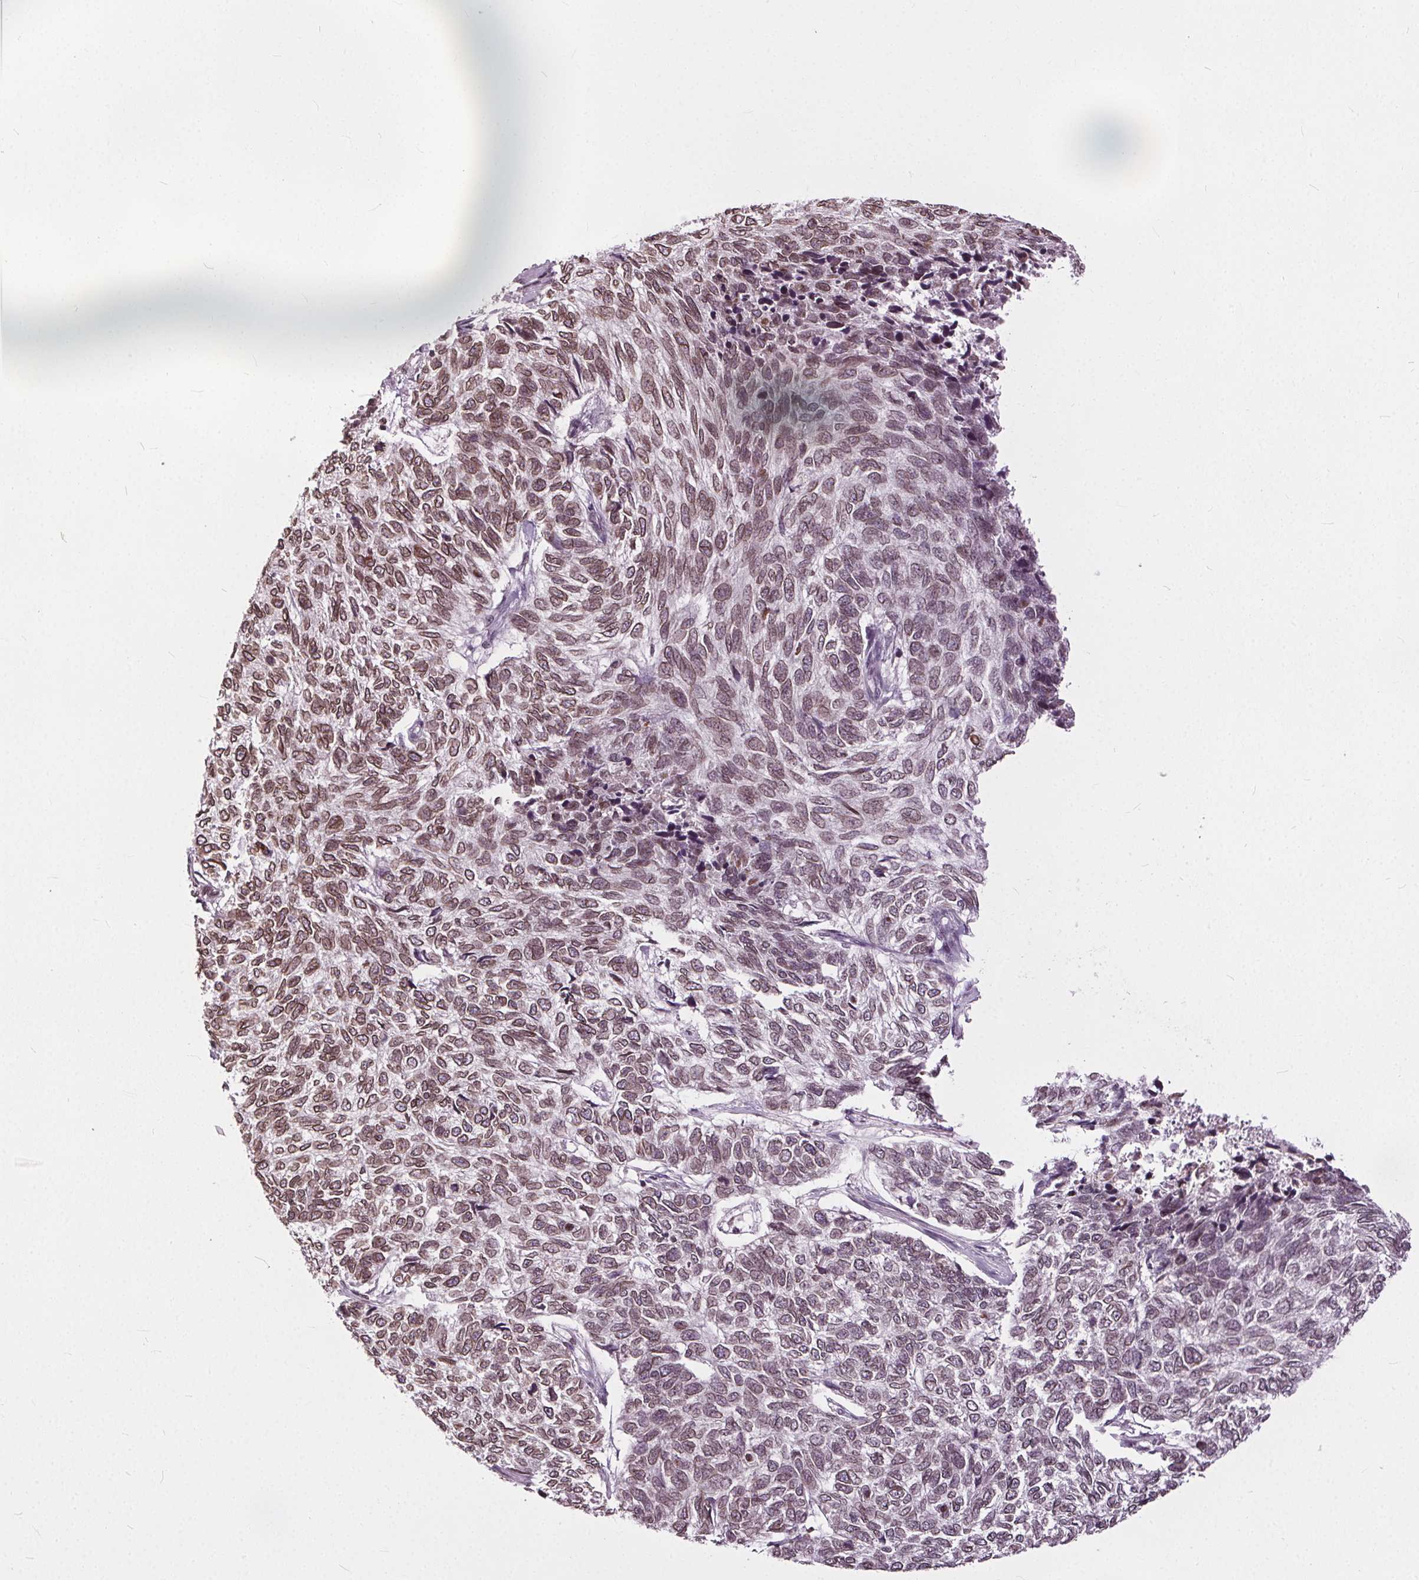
{"staining": {"intensity": "moderate", "quantity": "25%-75%", "location": "cytoplasmic/membranous,nuclear"}, "tissue": "skin cancer", "cell_type": "Tumor cells", "image_type": "cancer", "snomed": [{"axis": "morphology", "description": "Basal cell carcinoma"}, {"axis": "topography", "description": "Skin"}], "caption": "Skin basal cell carcinoma tissue shows moderate cytoplasmic/membranous and nuclear positivity in approximately 25%-75% of tumor cells", "gene": "TTC39C", "patient": {"sex": "female", "age": 65}}